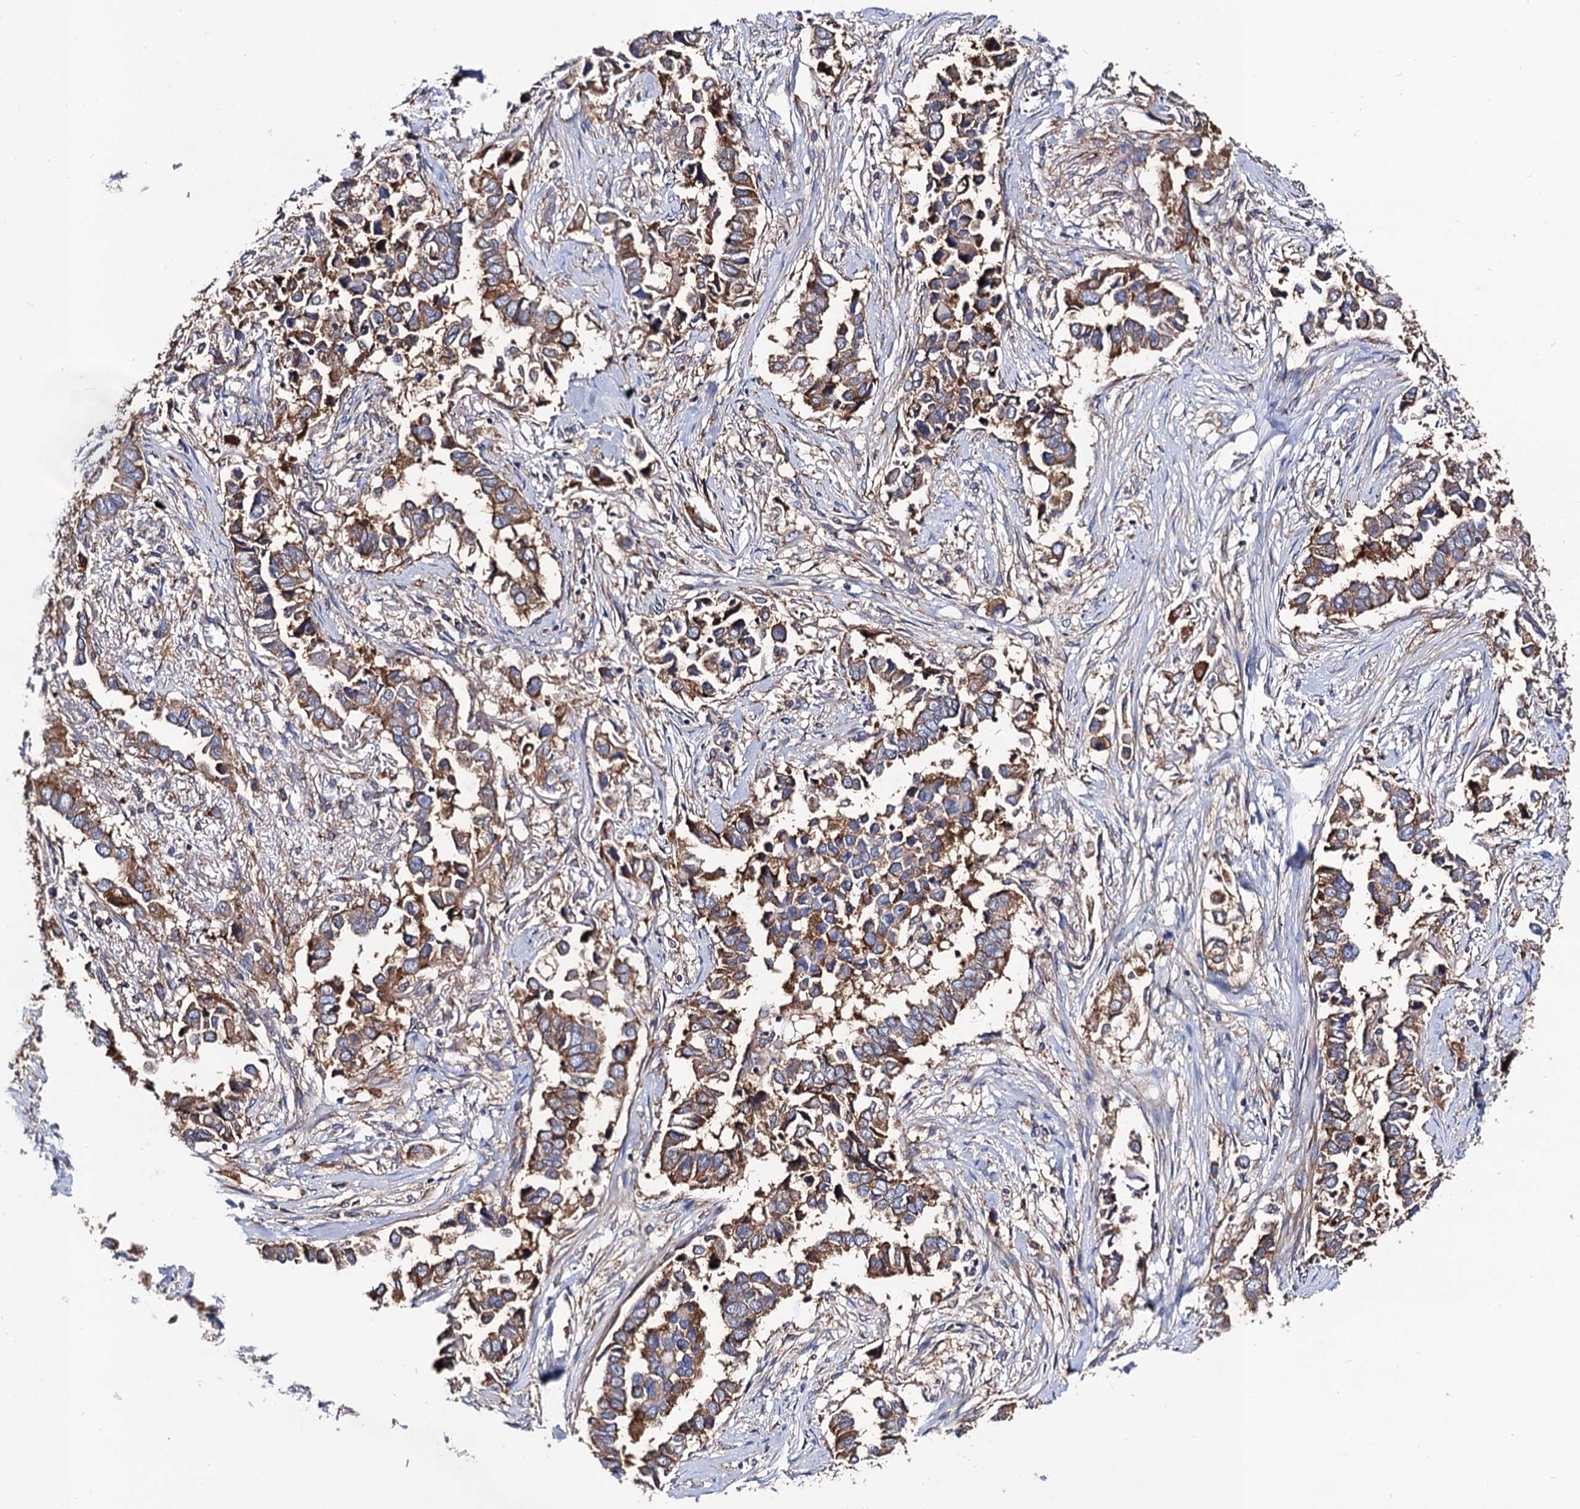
{"staining": {"intensity": "strong", "quantity": ">75%", "location": "cytoplasmic/membranous"}, "tissue": "lung cancer", "cell_type": "Tumor cells", "image_type": "cancer", "snomed": [{"axis": "morphology", "description": "Adenocarcinoma, NOS"}, {"axis": "topography", "description": "Lung"}], "caption": "Adenocarcinoma (lung) was stained to show a protein in brown. There is high levels of strong cytoplasmic/membranous staining in approximately >75% of tumor cells.", "gene": "DYDC1", "patient": {"sex": "female", "age": 76}}